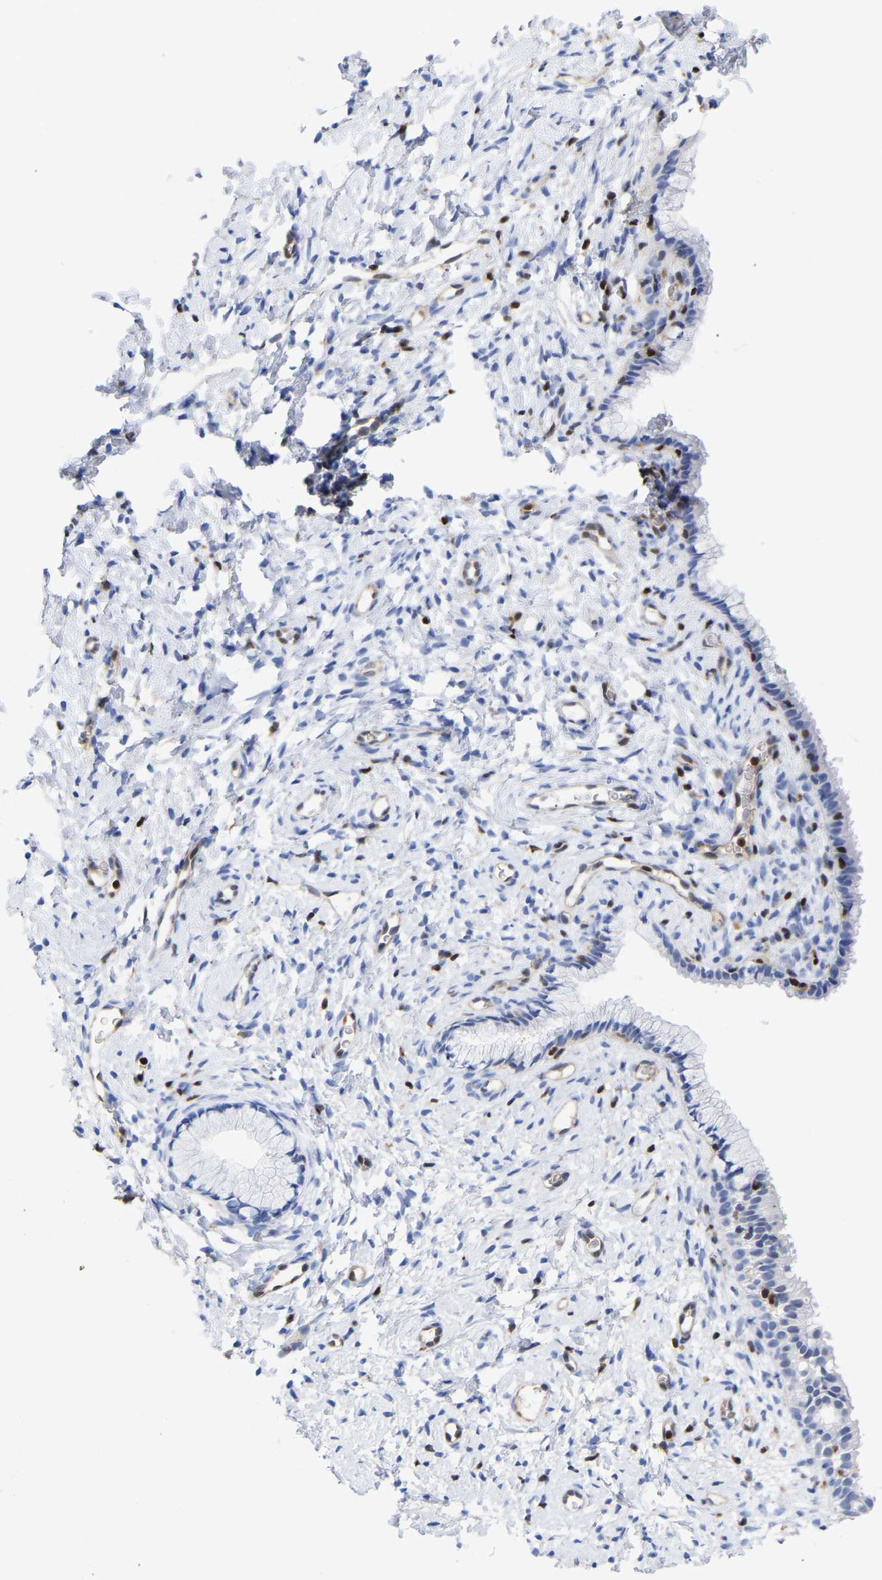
{"staining": {"intensity": "negative", "quantity": "none", "location": "none"}, "tissue": "cervix", "cell_type": "Glandular cells", "image_type": "normal", "snomed": [{"axis": "morphology", "description": "Normal tissue, NOS"}, {"axis": "topography", "description": "Cervix"}], "caption": "The histopathology image shows no significant staining in glandular cells of cervix. (DAB (3,3'-diaminobenzidine) immunohistochemistry (IHC) with hematoxylin counter stain).", "gene": "GIMAP4", "patient": {"sex": "female", "age": 72}}